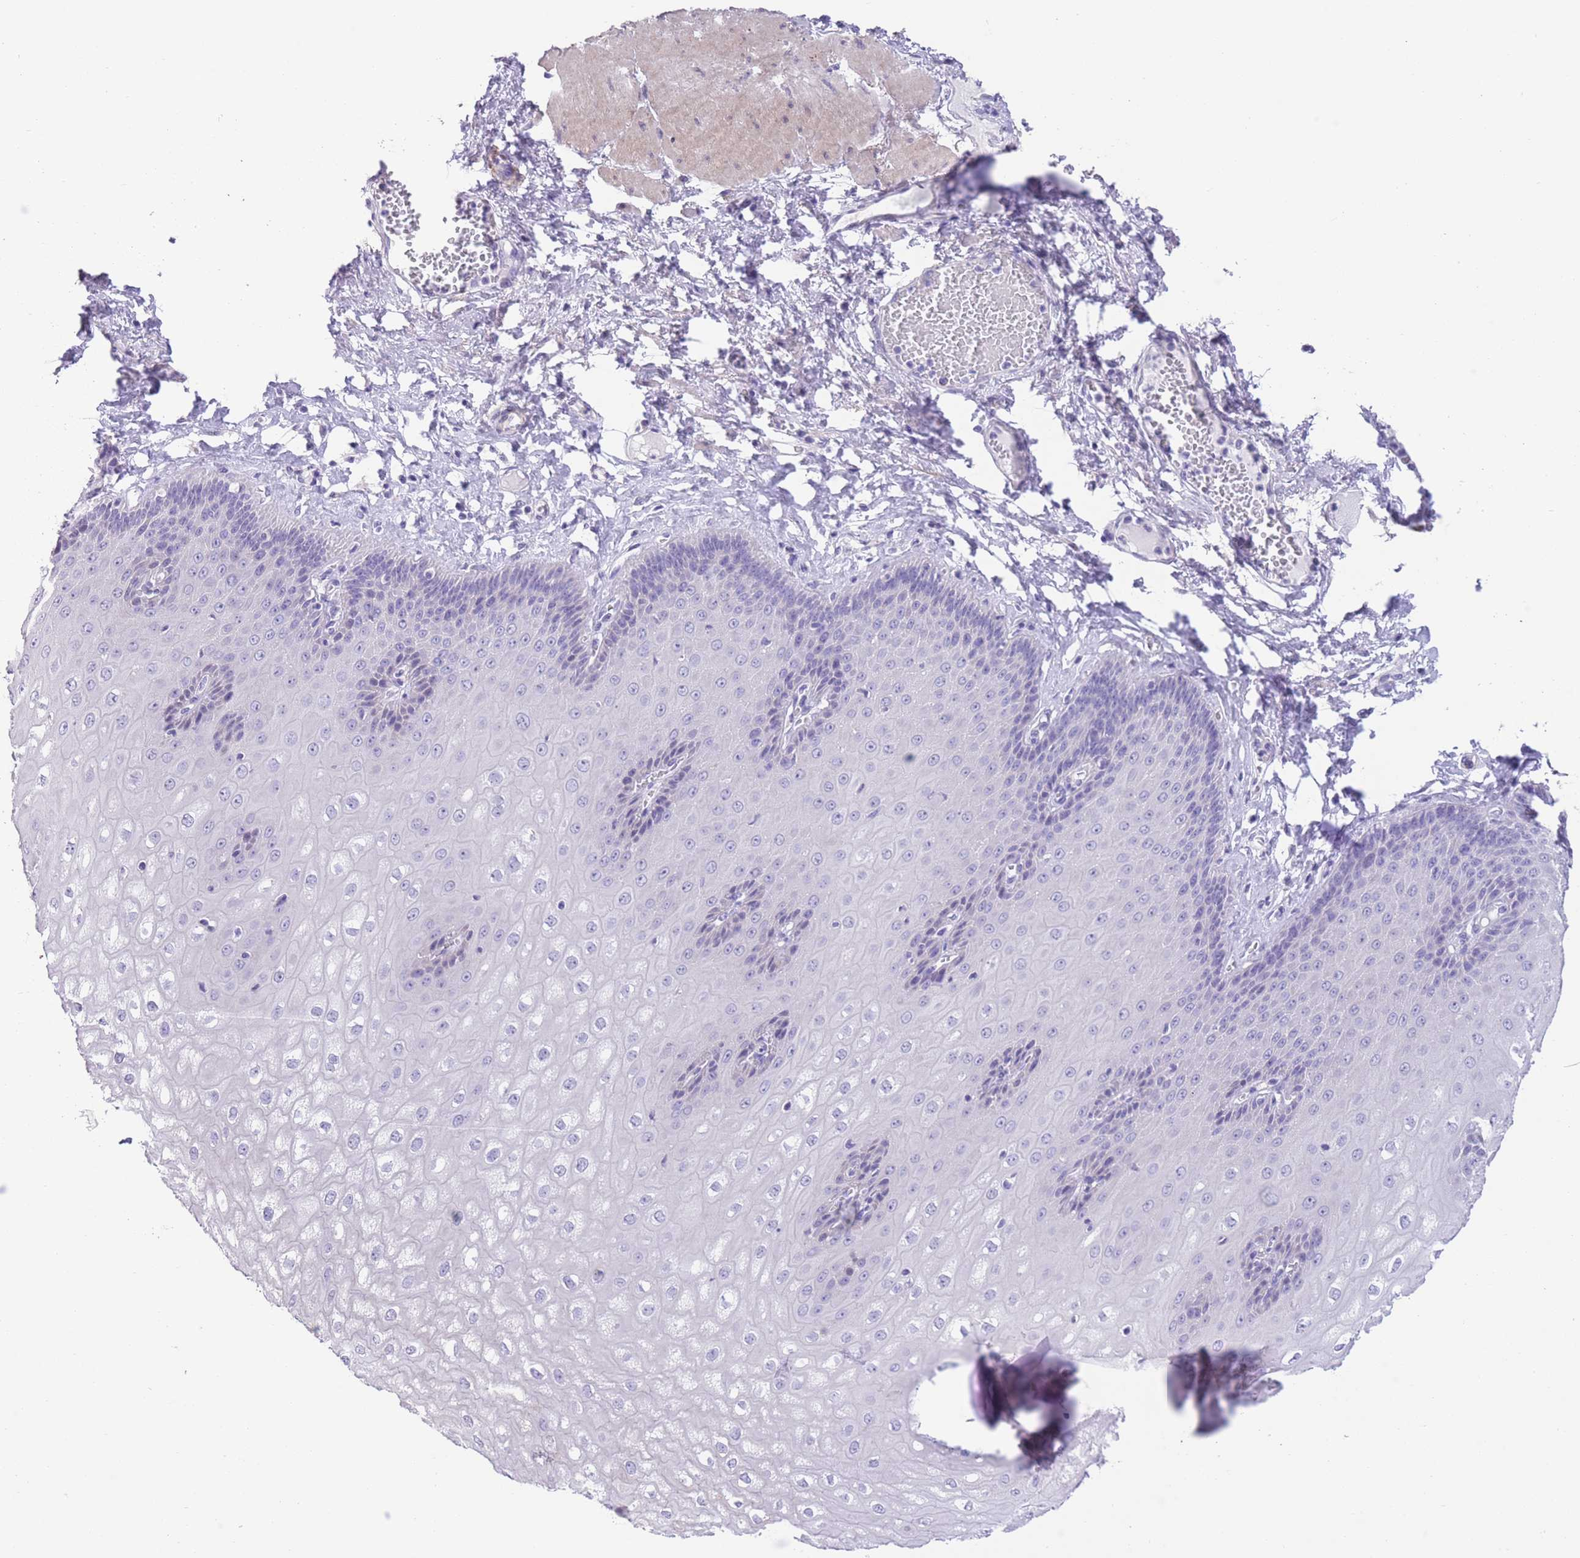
{"staining": {"intensity": "negative", "quantity": "none", "location": "none"}, "tissue": "esophagus", "cell_type": "Squamous epithelial cells", "image_type": "normal", "snomed": [{"axis": "morphology", "description": "Normal tissue, NOS"}, {"axis": "topography", "description": "Esophagus"}], "caption": "DAB immunohistochemical staining of unremarkable human esophagus exhibits no significant positivity in squamous epithelial cells. (Brightfield microscopy of DAB (3,3'-diaminobenzidine) IHC at high magnification).", "gene": "RAI2", "patient": {"sex": "male", "age": 60}}